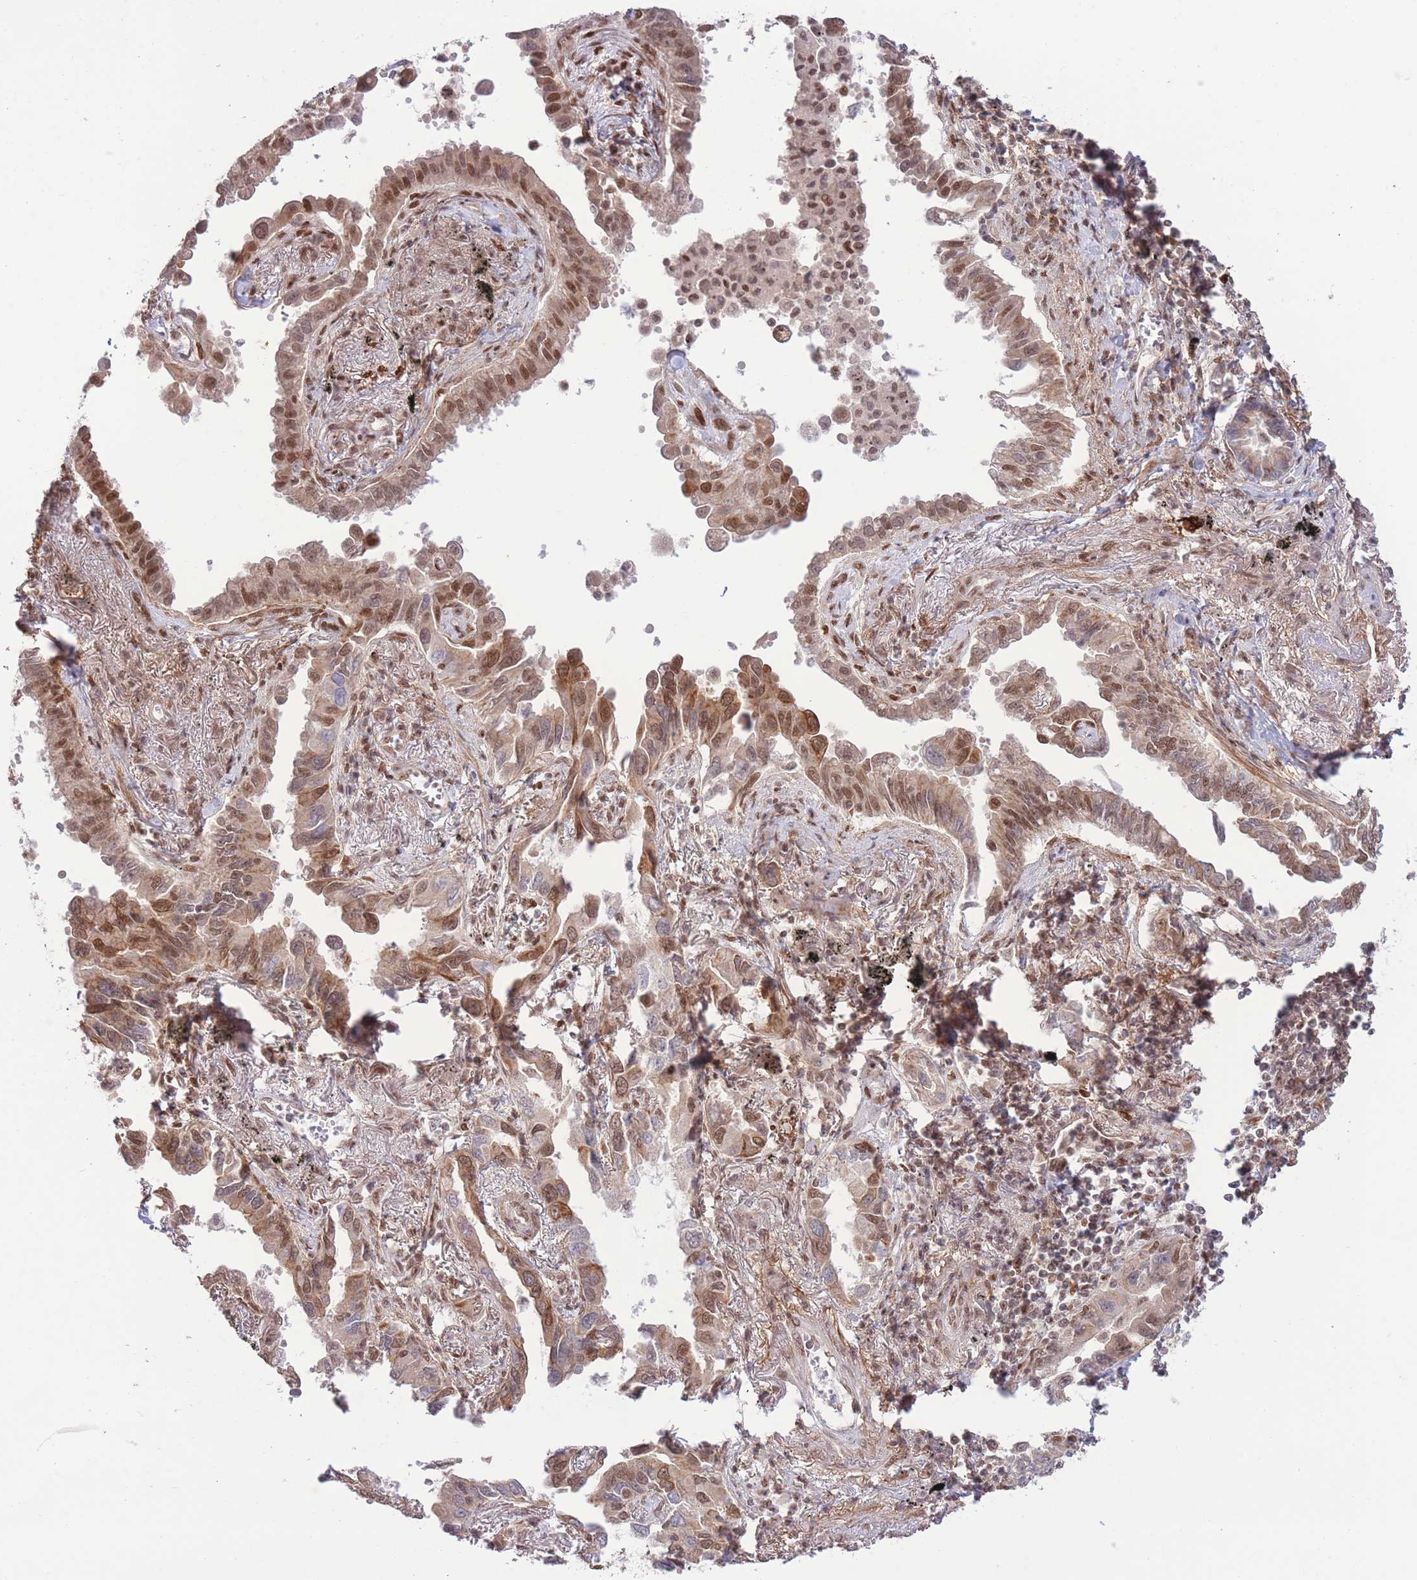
{"staining": {"intensity": "moderate", "quantity": ">75%", "location": "nuclear"}, "tissue": "lung cancer", "cell_type": "Tumor cells", "image_type": "cancer", "snomed": [{"axis": "morphology", "description": "Adenocarcinoma, NOS"}, {"axis": "topography", "description": "Lung"}], "caption": "The immunohistochemical stain highlights moderate nuclear expression in tumor cells of lung cancer (adenocarcinoma) tissue.", "gene": "CARD8", "patient": {"sex": "male", "age": 67}}